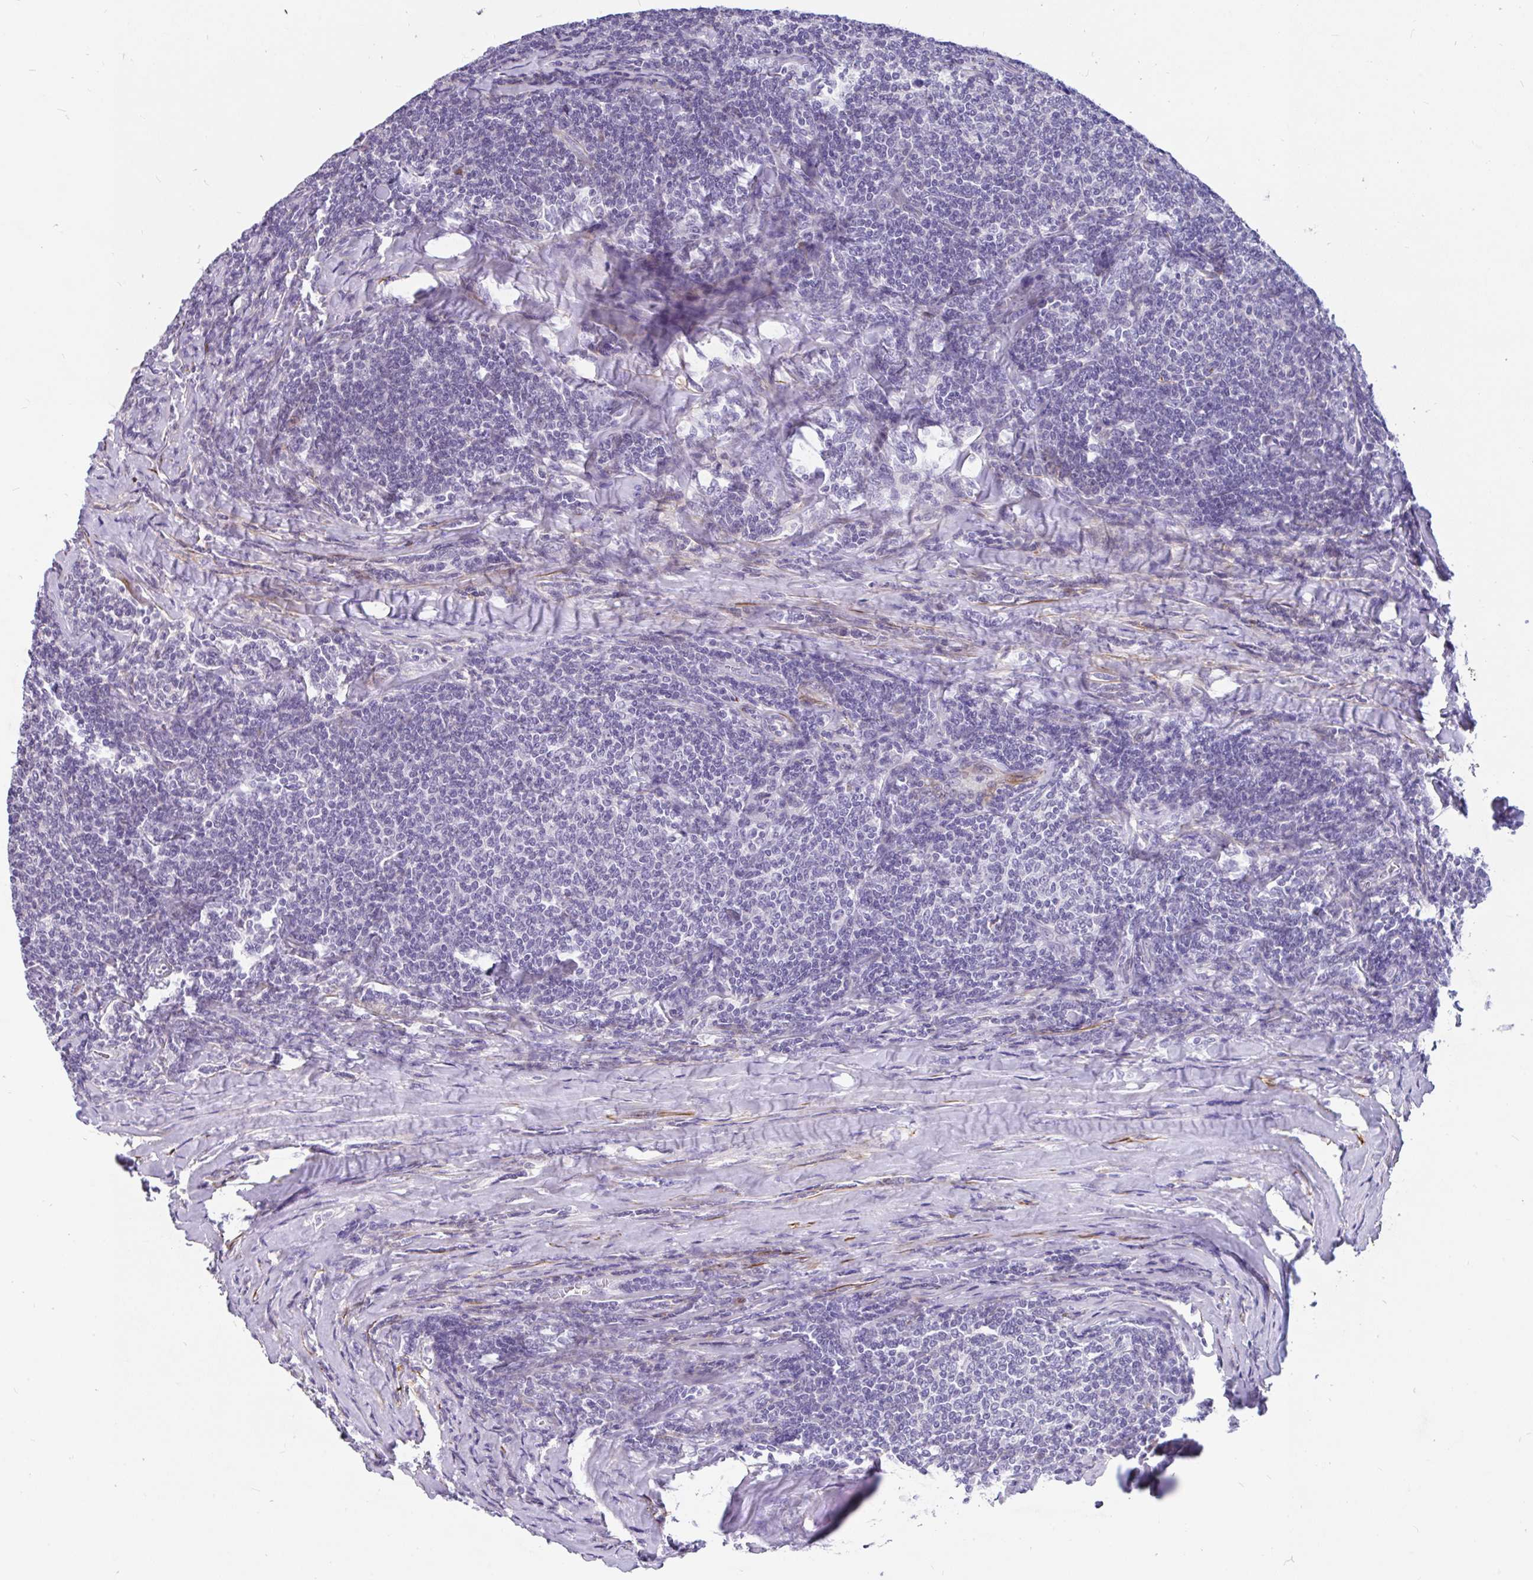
{"staining": {"intensity": "negative", "quantity": "none", "location": "none"}, "tissue": "lymphoma", "cell_type": "Tumor cells", "image_type": "cancer", "snomed": [{"axis": "morphology", "description": "Malignant lymphoma, non-Hodgkin's type, Low grade"}, {"axis": "topography", "description": "Lymph node"}], "caption": "This photomicrograph is of low-grade malignant lymphoma, non-Hodgkin's type stained with immunohistochemistry (IHC) to label a protein in brown with the nuclei are counter-stained blue. There is no expression in tumor cells.", "gene": "EML5", "patient": {"sex": "male", "age": 52}}